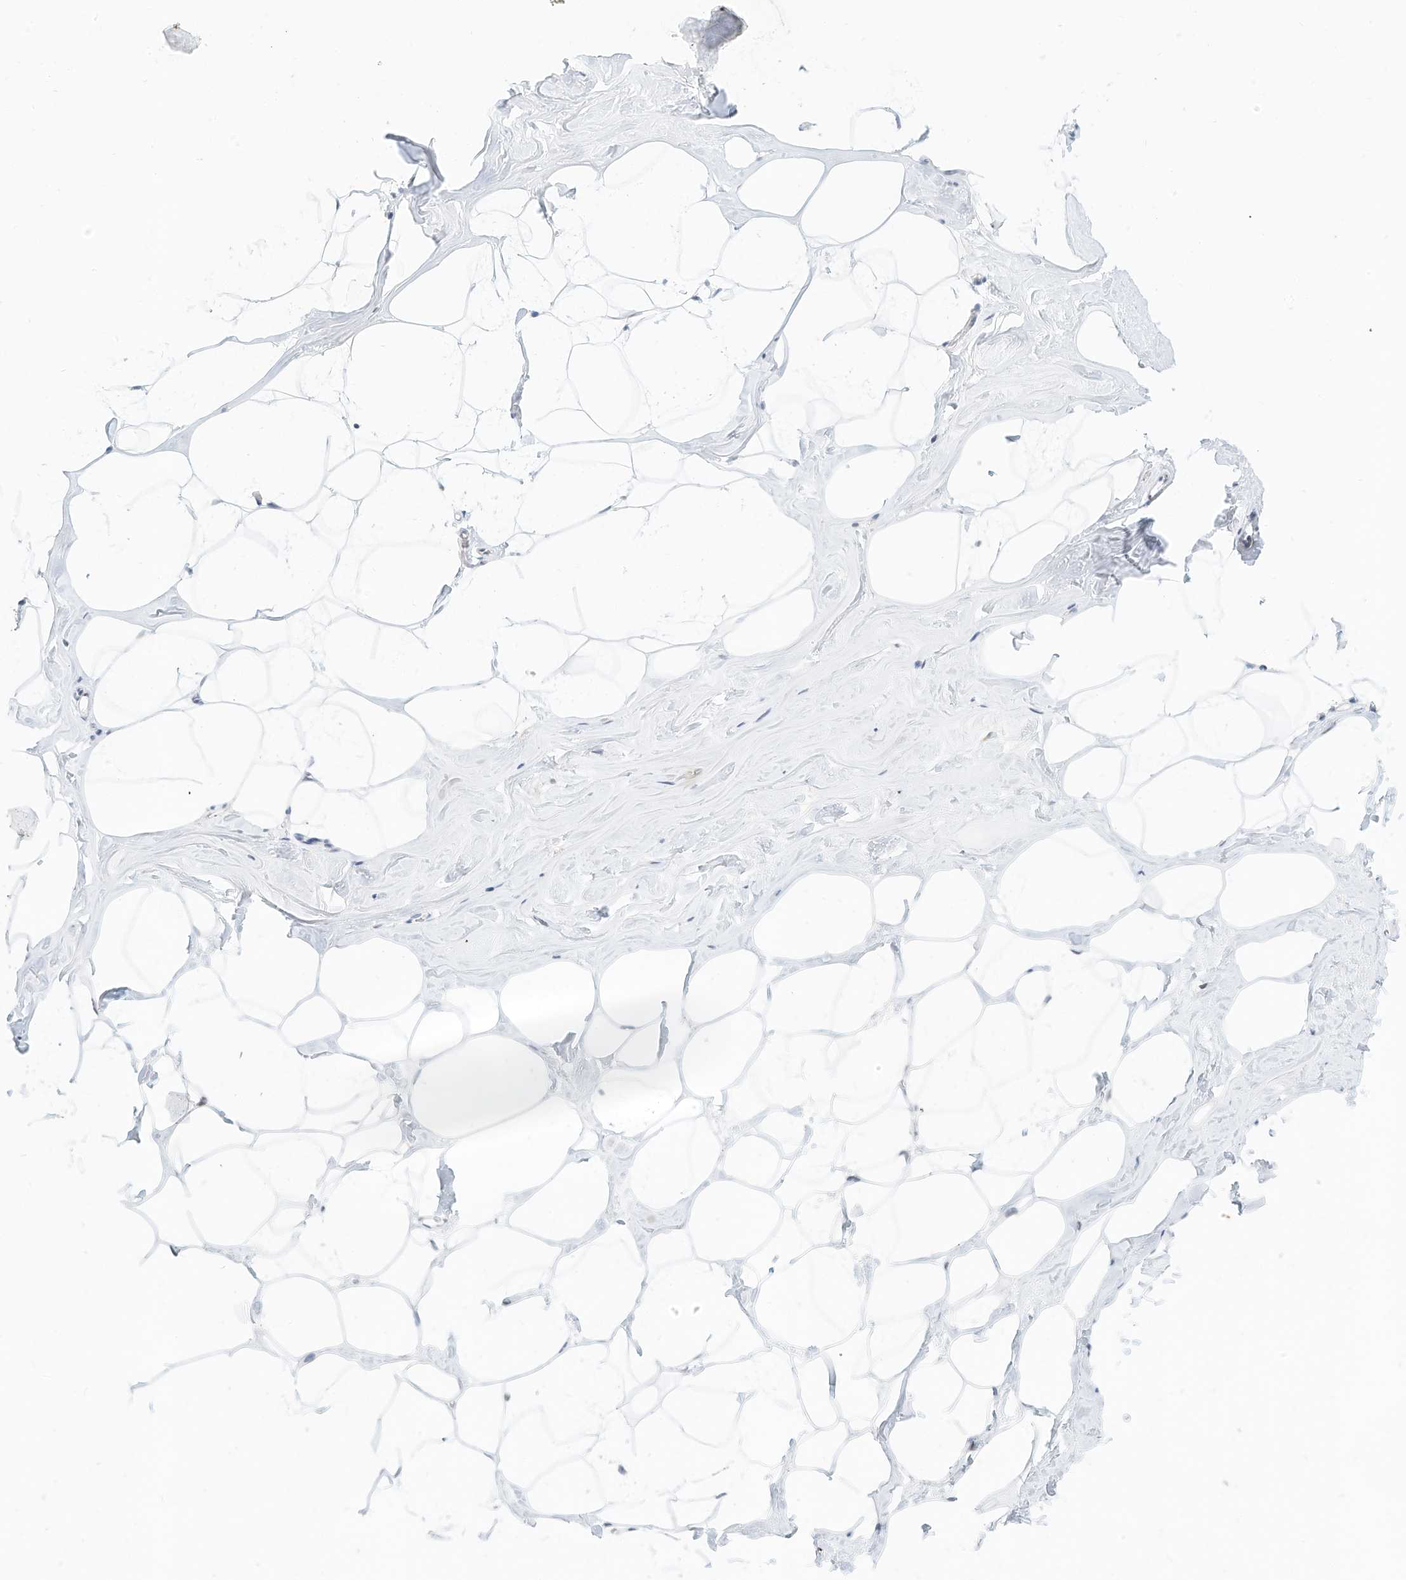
{"staining": {"intensity": "negative", "quantity": "none", "location": "none"}, "tissue": "adipose tissue", "cell_type": "Adipocytes", "image_type": "normal", "snomed": [{"axis": "morphology", "description": "Normal tissue, NOS"}, {"axis": "morphology", "description": "Fibrosis, NOS"}, {"axis": "topography", "description": "Breast"}, {"axis": "topography", "description": "Adipose tissue"}], "caption": "Immunohistochemistry (IHC) histopathology image of unremarkable adipose tissue: human adipose tissue stained with DAB (3,3'-diaminobenzidine) displays no significant protein expression in adipocytes. The staining is performed using DAB (3,3'-diaminobenzidine) brown chromogen with nuclei counter-stained in using hematoxylin.", "gene": "ARHGAP28", "patient": {"sex": "female", "age": 39}}